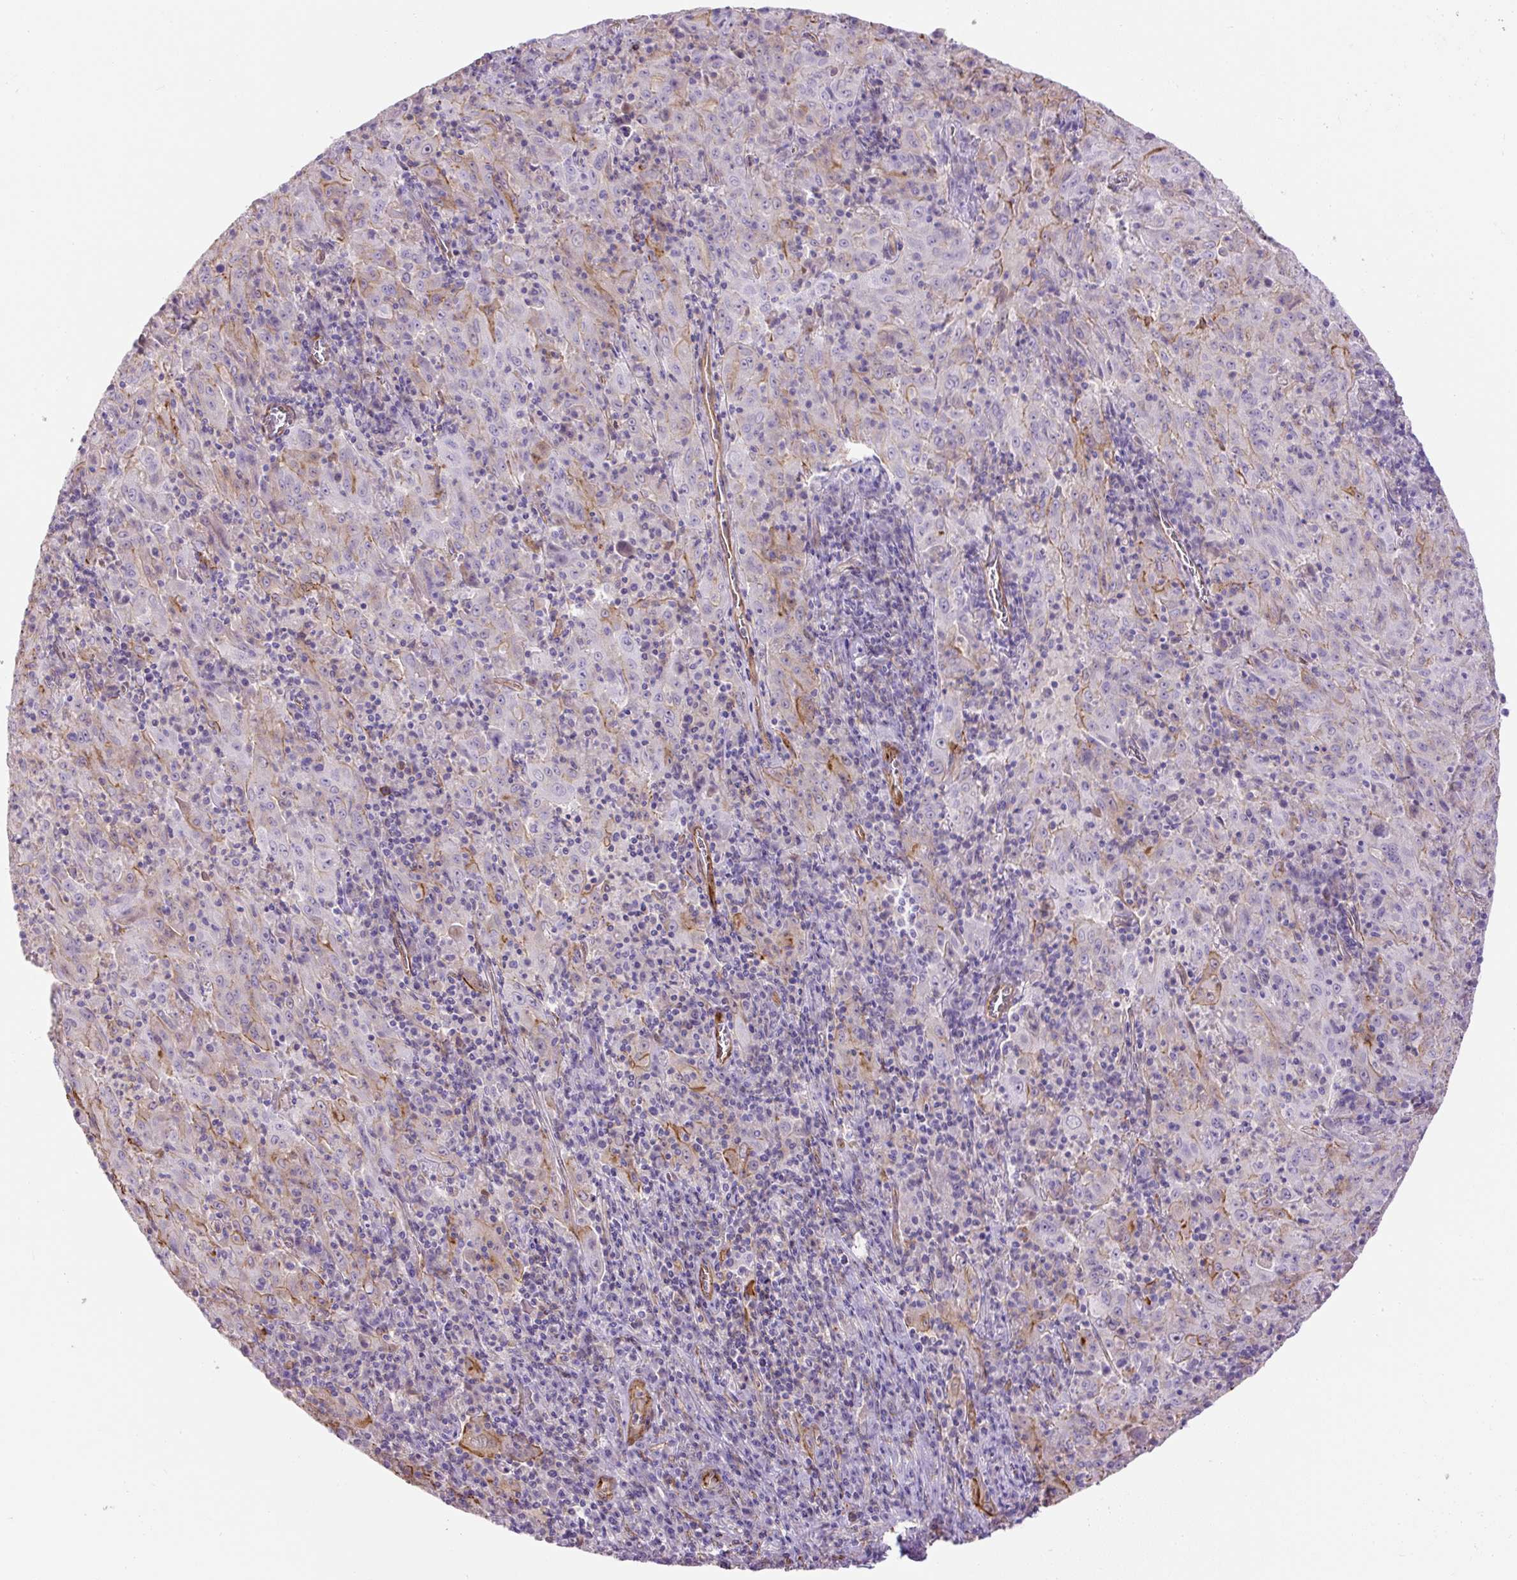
{"staining": {"intensity": "weak", "quantity": "<25%", "location": "cytoplasmic/membranous"}, "tissue": "pancreatic cancer", "cell_type": "Tumor cells", "image_type": "cancer", "snomed": [{"axis": "morphology", "description": "Adenocarcinoma, NOS"}, {"axis": "topography", "description": "Pancreas"}], "caption": "Micrograph shows no significant protein staining in tumor cells of pancreatic cancer (adenocarcinoma).", "gene": "B3GALT5", "patient": {"sex": "male", "age": 63}}